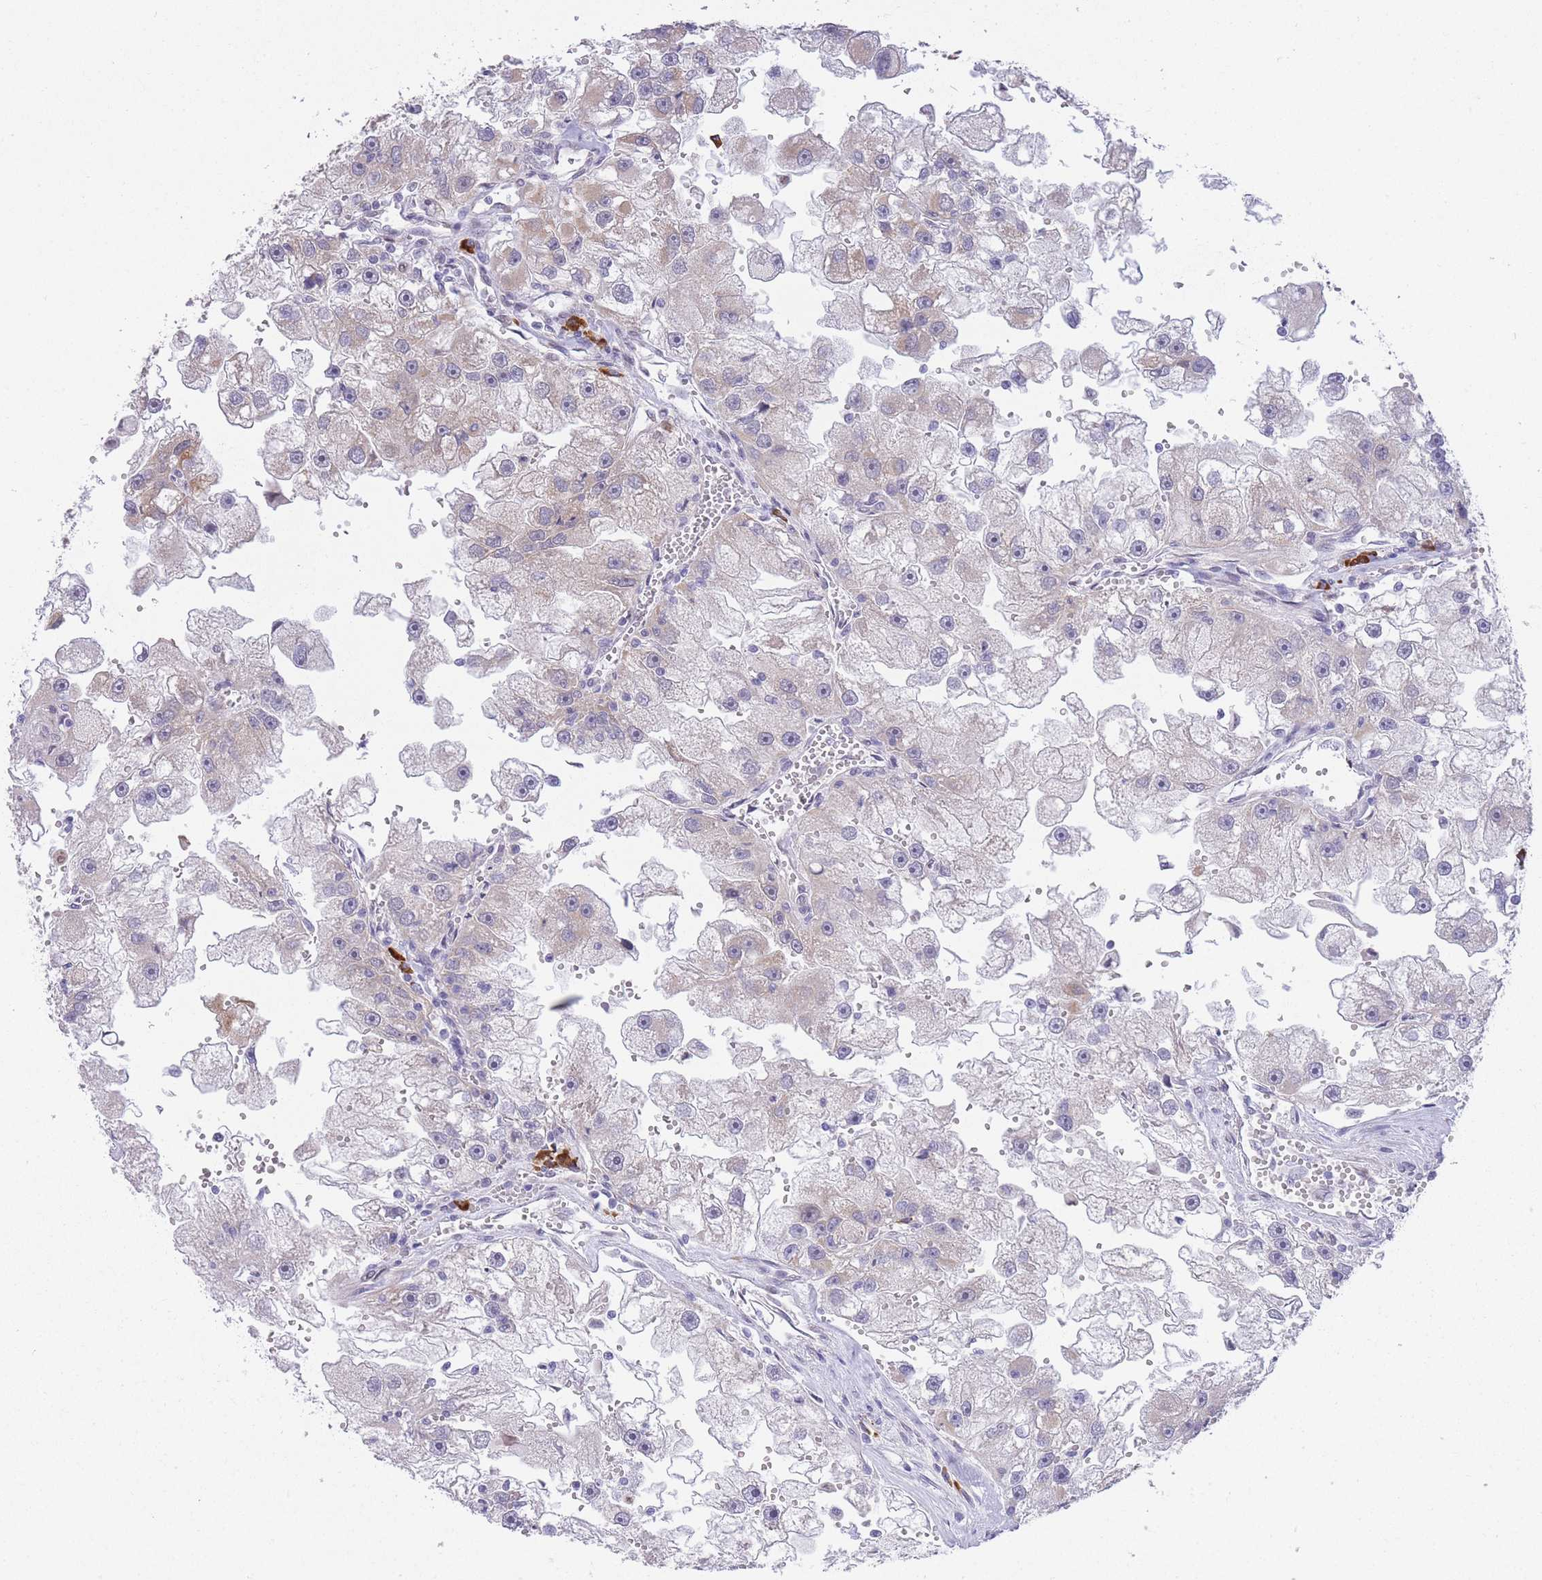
{"staining": {"intensity": "negative", "quantity": "none", "location": "none"}, "tissue": "renal cancer", "cell_type": "Tumor cells", "image_type": "cancer", "snomed": [{"axis": "morphology", "description": "Adenocarcinoma, NOS"}, {"axis": "topography", "description": "Kidney"}], "caption": "High magnification brightfield microscopy of adenocarcinoma (renal) stained with DAB (brown) and counterstained with hematoxylin (blue): tumor cells show no significant expression.", "gene": "EXOSC8", "patient": {"sex": "male", "age": 63}}